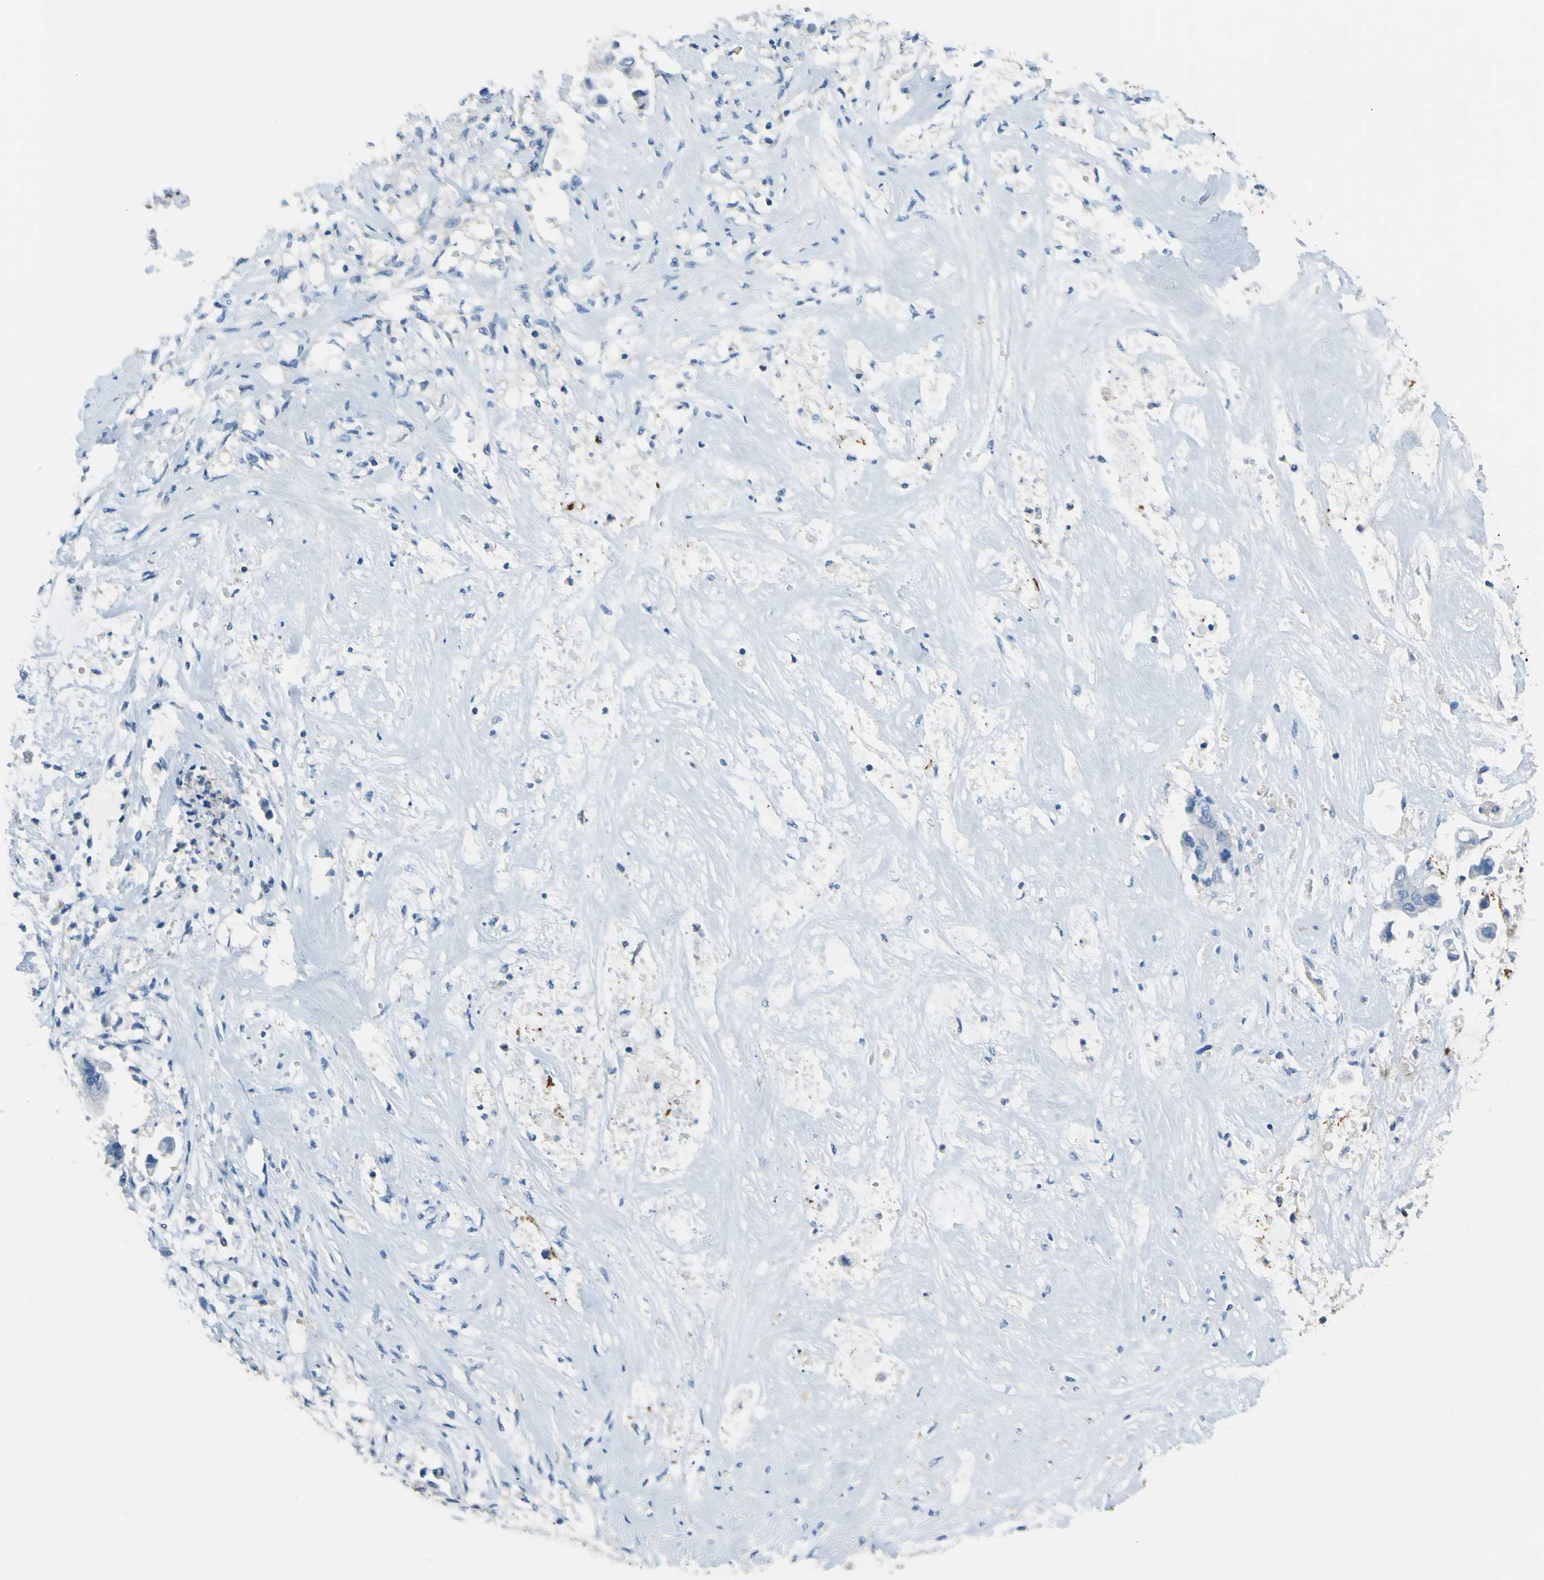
{"staining": {"intensity": "weak", "quantity": "<25%", "location": "cytoplasmic/membranous"}, "tissue": "stomach cancer", "cell_type": "Tumor cells", "image_type": "cancer", "snomed": [{"axis": "morphology", "description": "Adenocarcinoma, NOS"}, {"axis": "topography", "description": "Stomach"}], "caption": "Stomach cancer (adenocarcinoma) was stained to show a protein in brown. There is no significant expression in tumor cells. (DAB IHC visualized using brightfield microscopy, high magnification).", "gene": "OGN", "patient": {"sex": "male", "age": 62}}